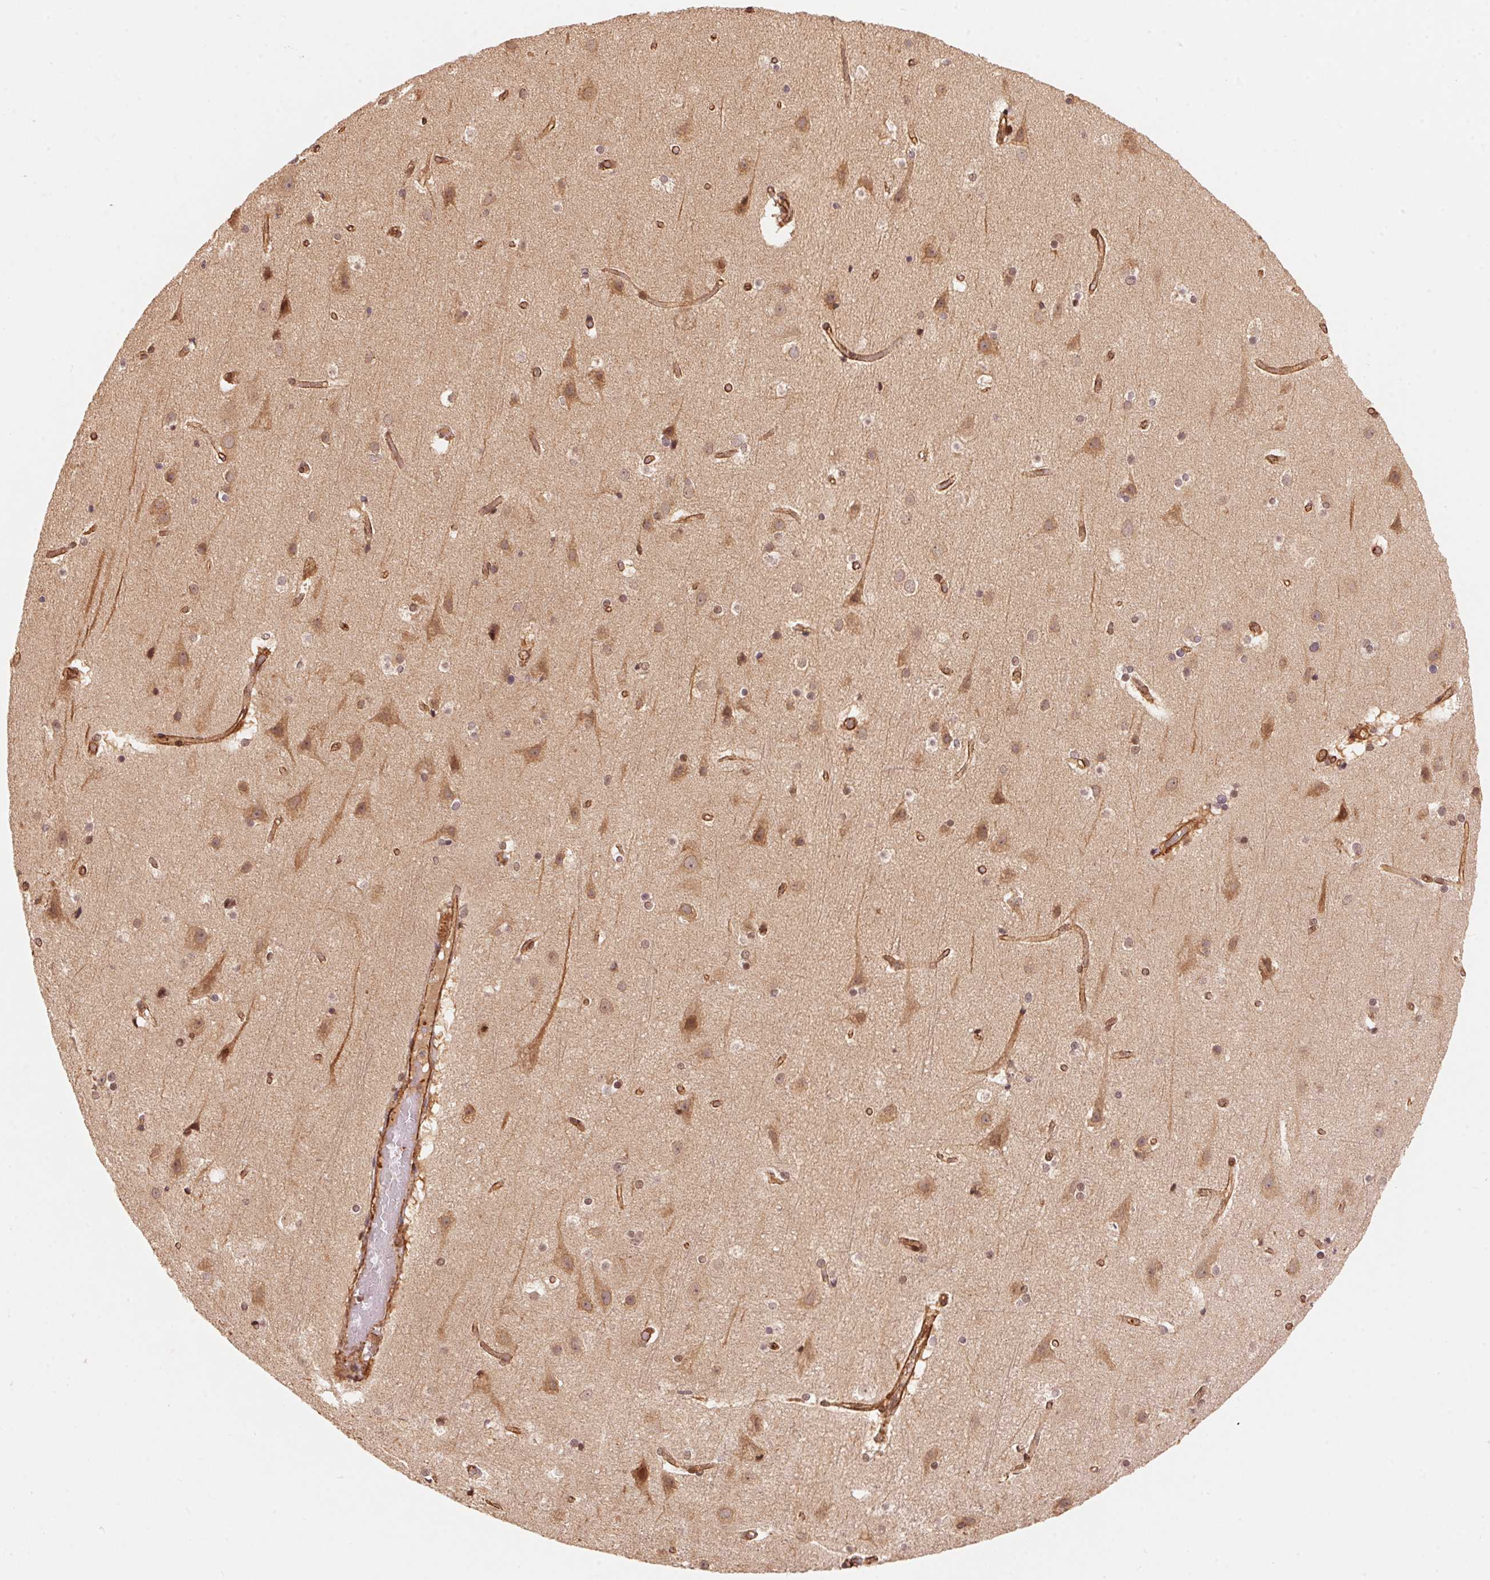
{"staining": {"intensity": "moderate", "quantity": ">75%", "location": "cytoplasmic/membranous,nuclear"}, "tissue": "cerebral cortex", "cell_type": "Endothelial cells", "image_type": "normal", "snomed": [{"axis": "morphology", "description": "Normal tissue, NOS"}, {"axis": "topography", "description": "Cerebral cortex"}], "caption": "High-magnification brightfield microscopy of normal cerebral cortex stained with DAB (brown) and counterstained with hematoxylin (blue). endothelial cells exhibit moderate cytoplasmic/membranous,nuclear expression is seen in about>75% of cells. (brown staining indicates protein expression, while blue staining denotes nuclei).", "gene": "TNIP2", "patient": {"sex": "female", "age": 52}}